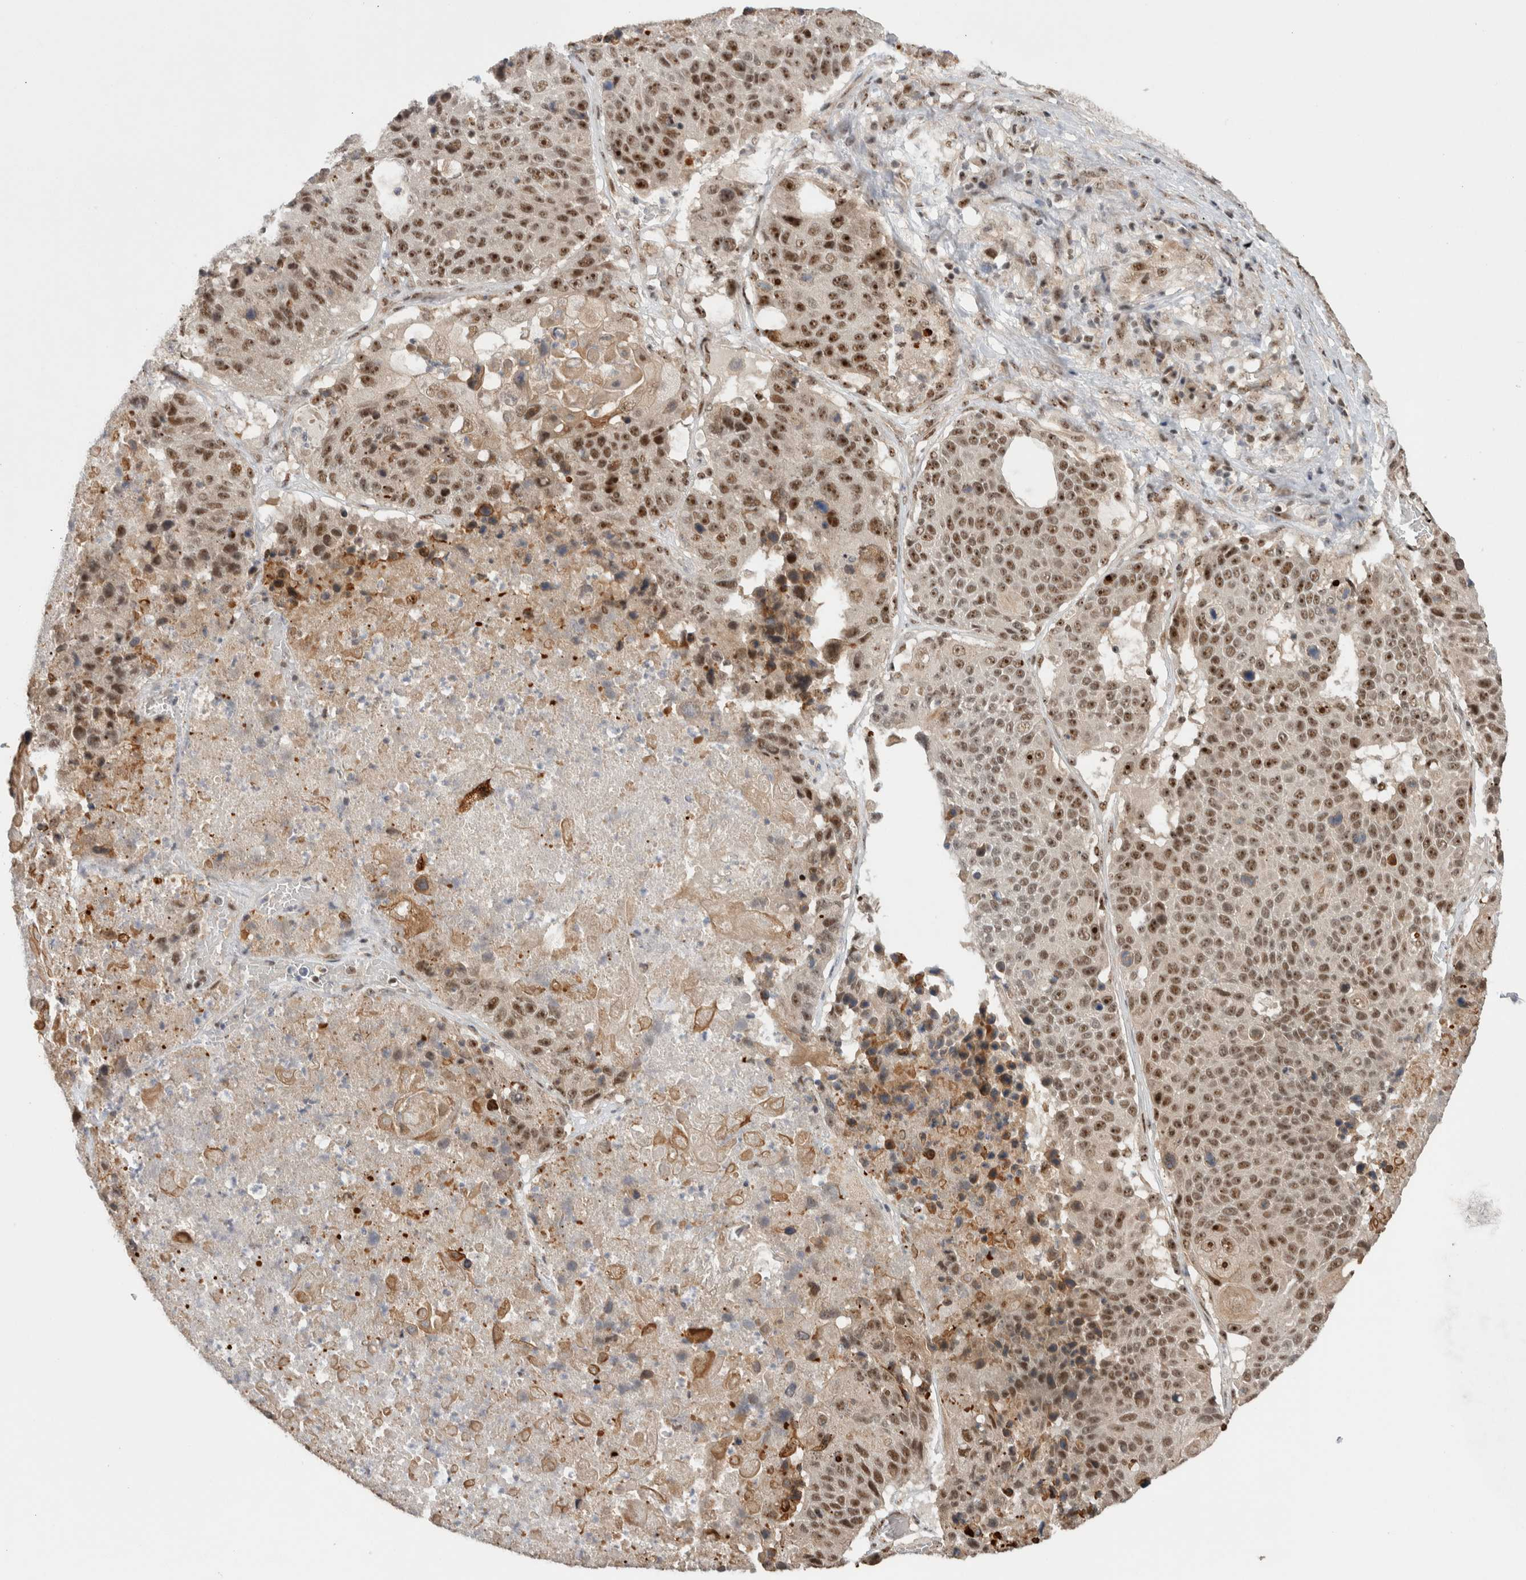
{"staining": {"intensity": "strong", "quantity": "25%-75%", "location": "nuclear"}, "tissue": "lung cancer", "cell_type": "Tumor cells", "image_type": "cancer", "snomed": [{"axis": "morphology", "description": "Squamous cell carcinoma, NOS"}, {"axis": "topography", "description": "Lung"}], "caption": "A high-resolution photomicrograph shows immunohistochemistry (IHC) staining of lung squamous cell carcinoma, which shows strong nuclear staining in approximately 25%-75% of tumor cells. The staining was performed using DAB (3,3'-diaminobenzidine) to visualize the protein expression in brown, while the nuclei were stained in blue with hematoxylin (Magnification: 20x).", "gene": "MPHOSPH6", "patient": {"sex": "male", "age": 61}}